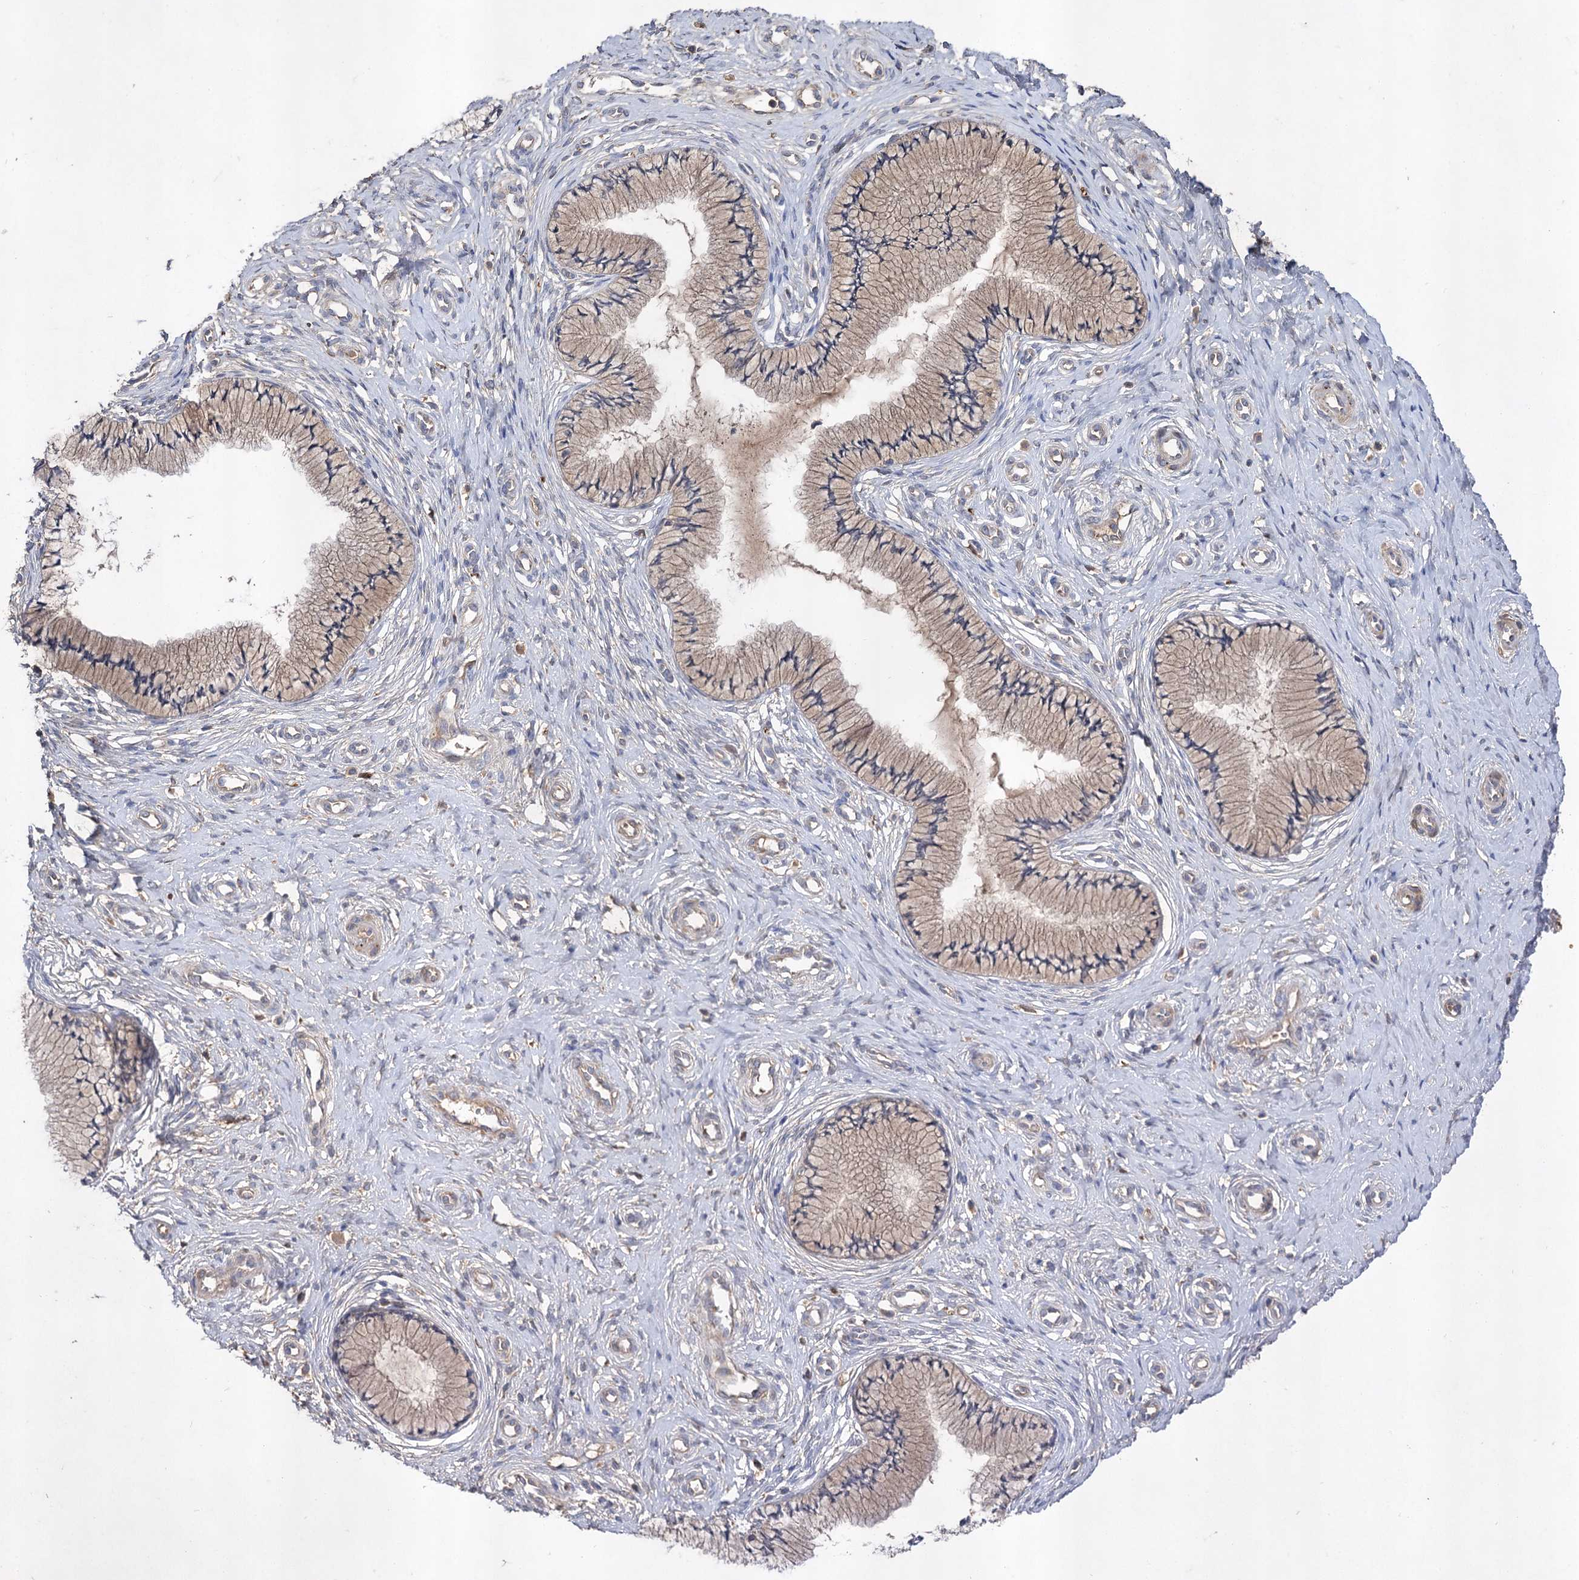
{"staining": {"intensity": "weak", "quantity": ">75%", "location": "cytoplasmic/membranous"}, "tissue": "cervix", "cell_type": "Glandular cells", "image_type": "normal", "snomed": [{"axis": "morphology", "description": "Normal tissue, NOS"}, {"axis": "topography", "description": "Cervix"}], "caption": "This is an image of immunohistochemistry (IHC) staining of normal cervix, which shows weak expression in the cytoplasmic/membranous of glandular cells.", "gene": "USP50", "patient": {"sex": "female", "age": 36}}